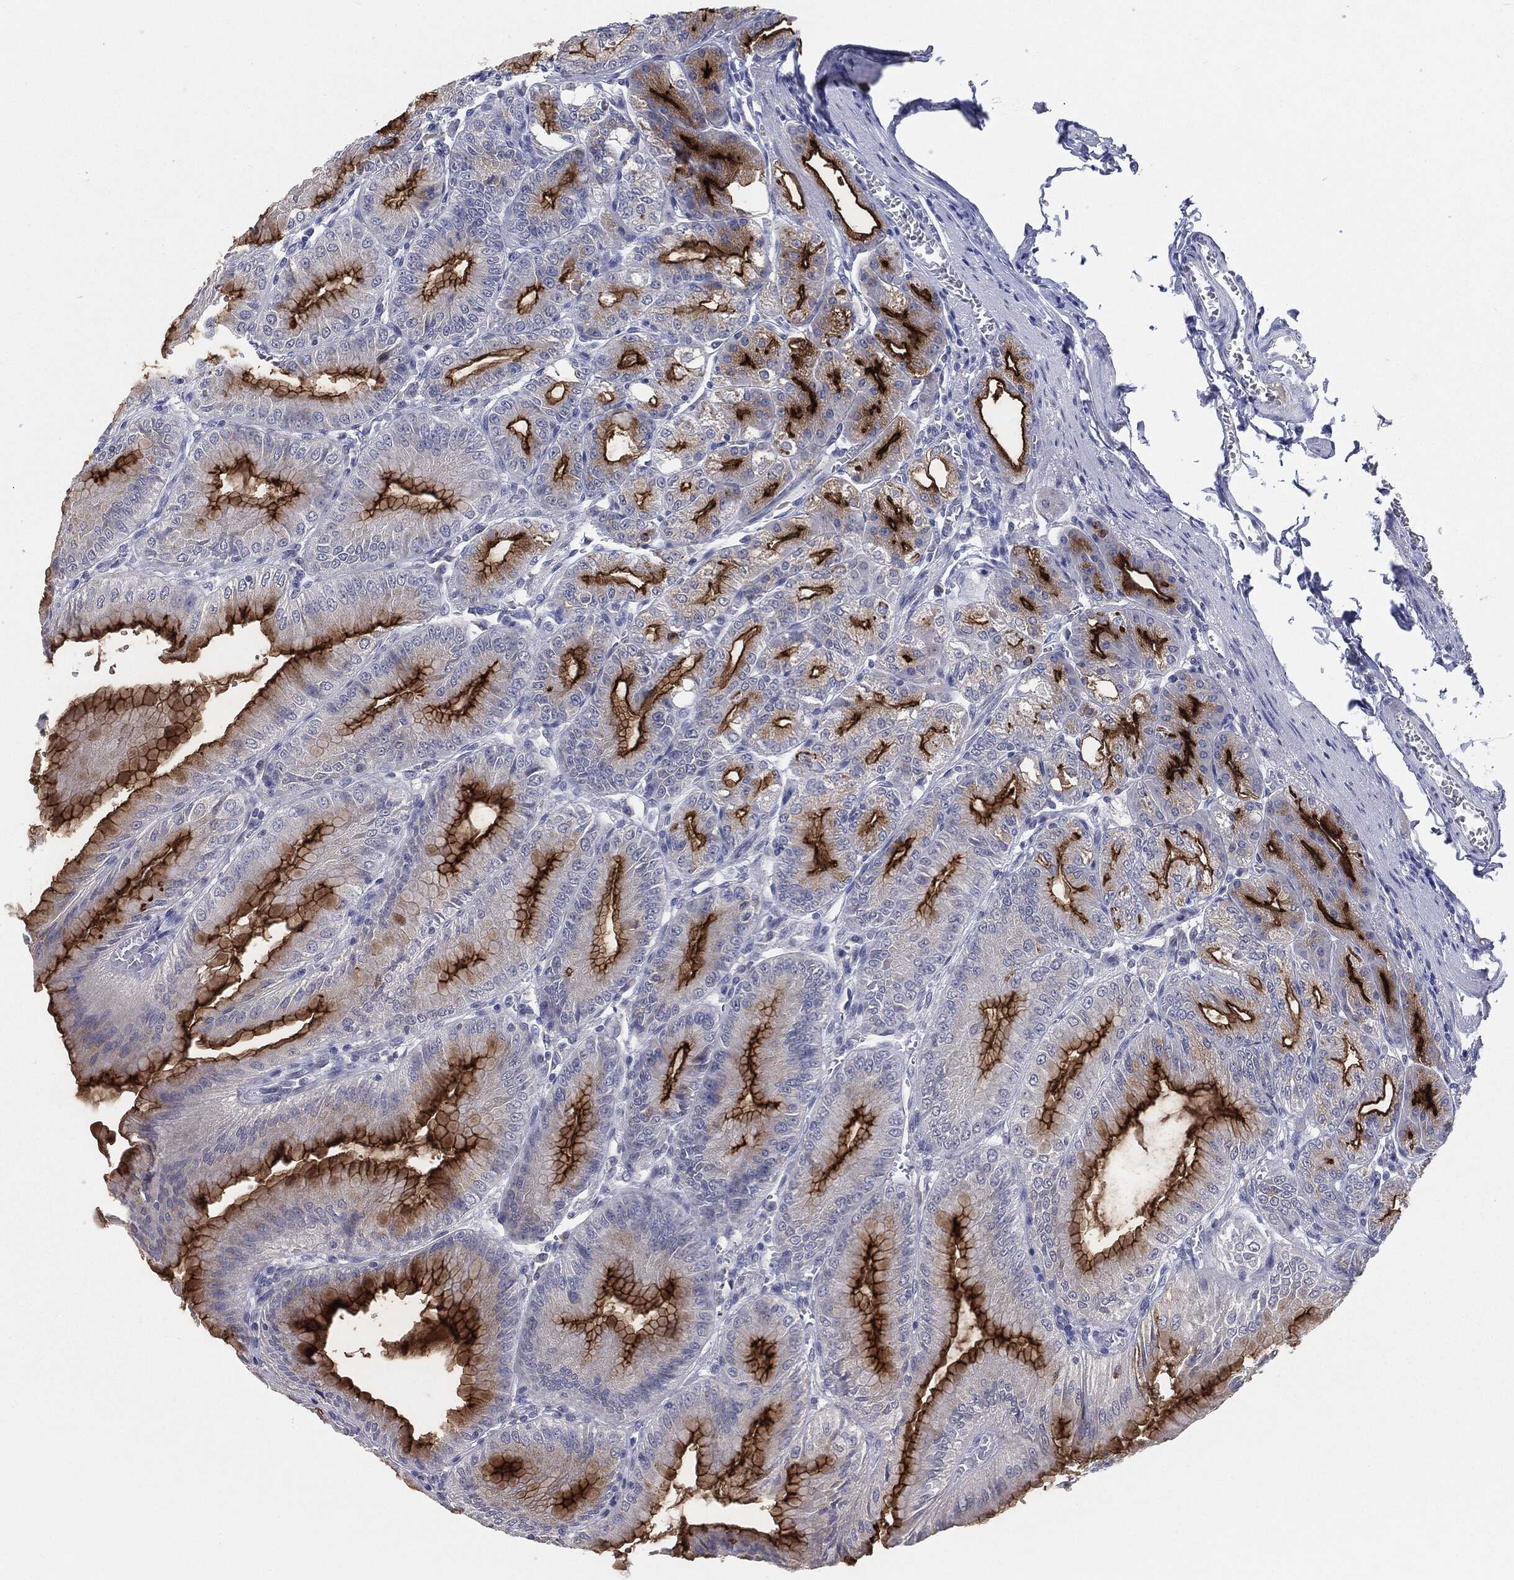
{"staining": {"intensity": "strong", "quantity": "25%-75%", "location": "cytoplasmic/membranous"}, "tissue": "stomach", "cell_type": "Glandular cells", "image_type": "normal", "snomed": [{"axis": "morphology", "description": "Normal tissue, NOS"}, {"axis": "topography", "description": "Stomach"}], "caption": "Immunohistochemistry (IHC) photomicrograph of benign human stomach stained for a protein (brown), which demonstrates high levels of strong cytoplasmic/membranous positivity in approximately 25%-75% of glandular cells.", "gene": "MUC1", "patient": {"sex": "male", "age": 71}}